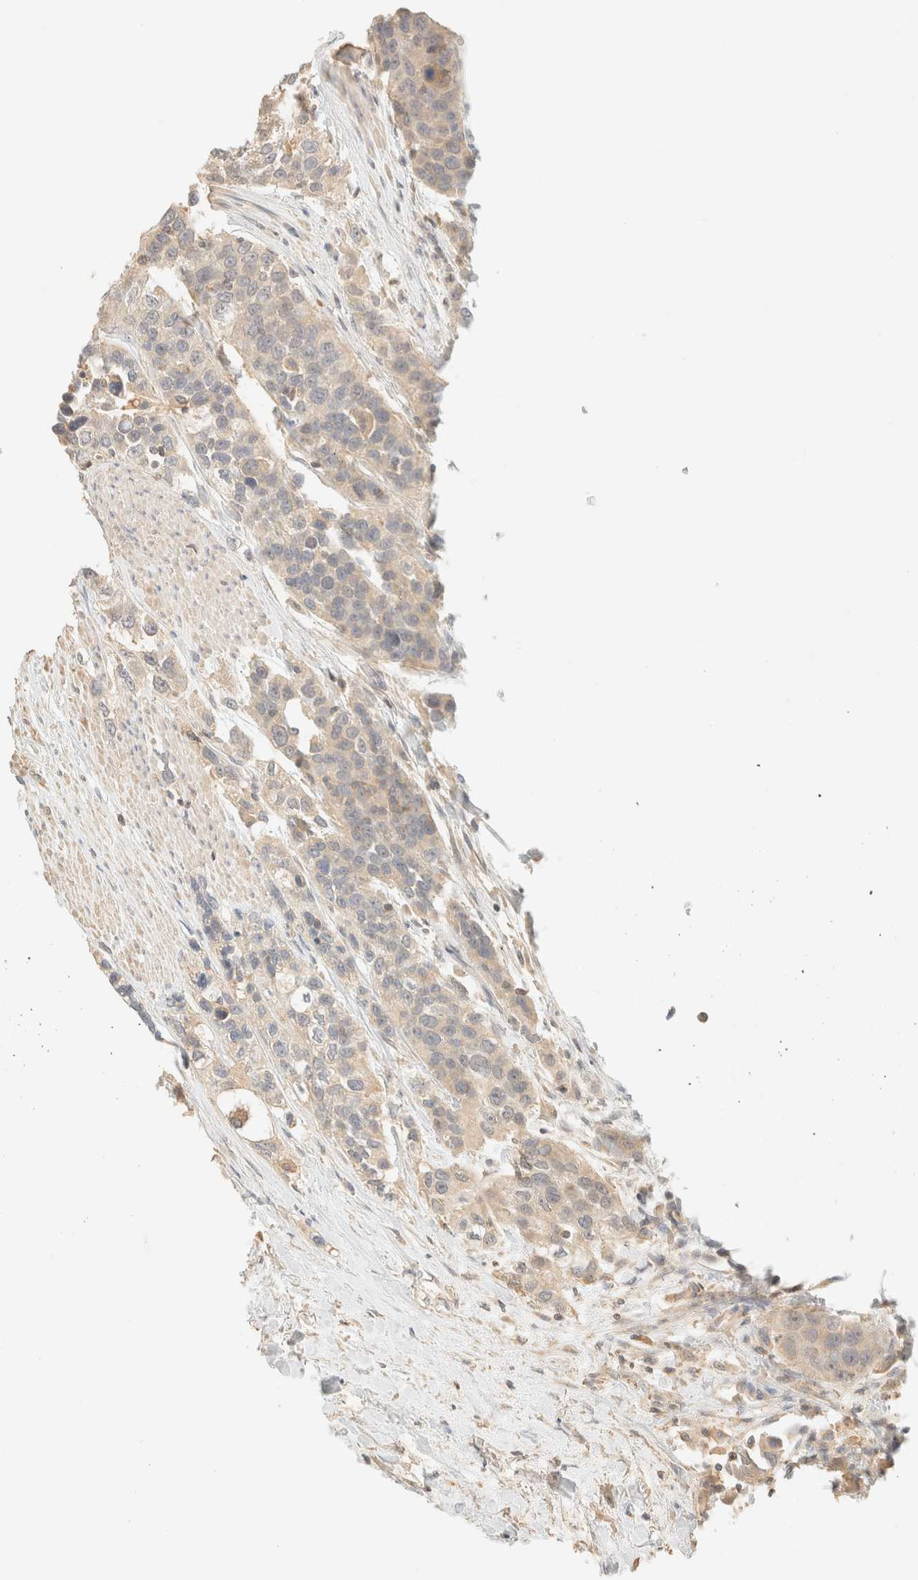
{"staining": {"intensity": "negative", "quantity": "none", "location": "none"}, "tissue": "urothelial cancer", "cell_type": "Tumor cells", "image_type": "cancer", "snomed": [{"axis": "morphology", "description": "Urothelial carcinoma, High grade"}, {"axis": "topography", "description": "Urinary bladder"}], "caption": "Immunohistochemistry of high-grade urothelial carcinoma exhibits no positivity in tumor cells. (Stains: DAB (3,3'-diaminobenzidine) IHC with hematoxylin counter stain, Microscopy: brightfield microscopy at high magnification).", "gene": "TIMD4", "patient": {"sex": "female", "age": 80}}